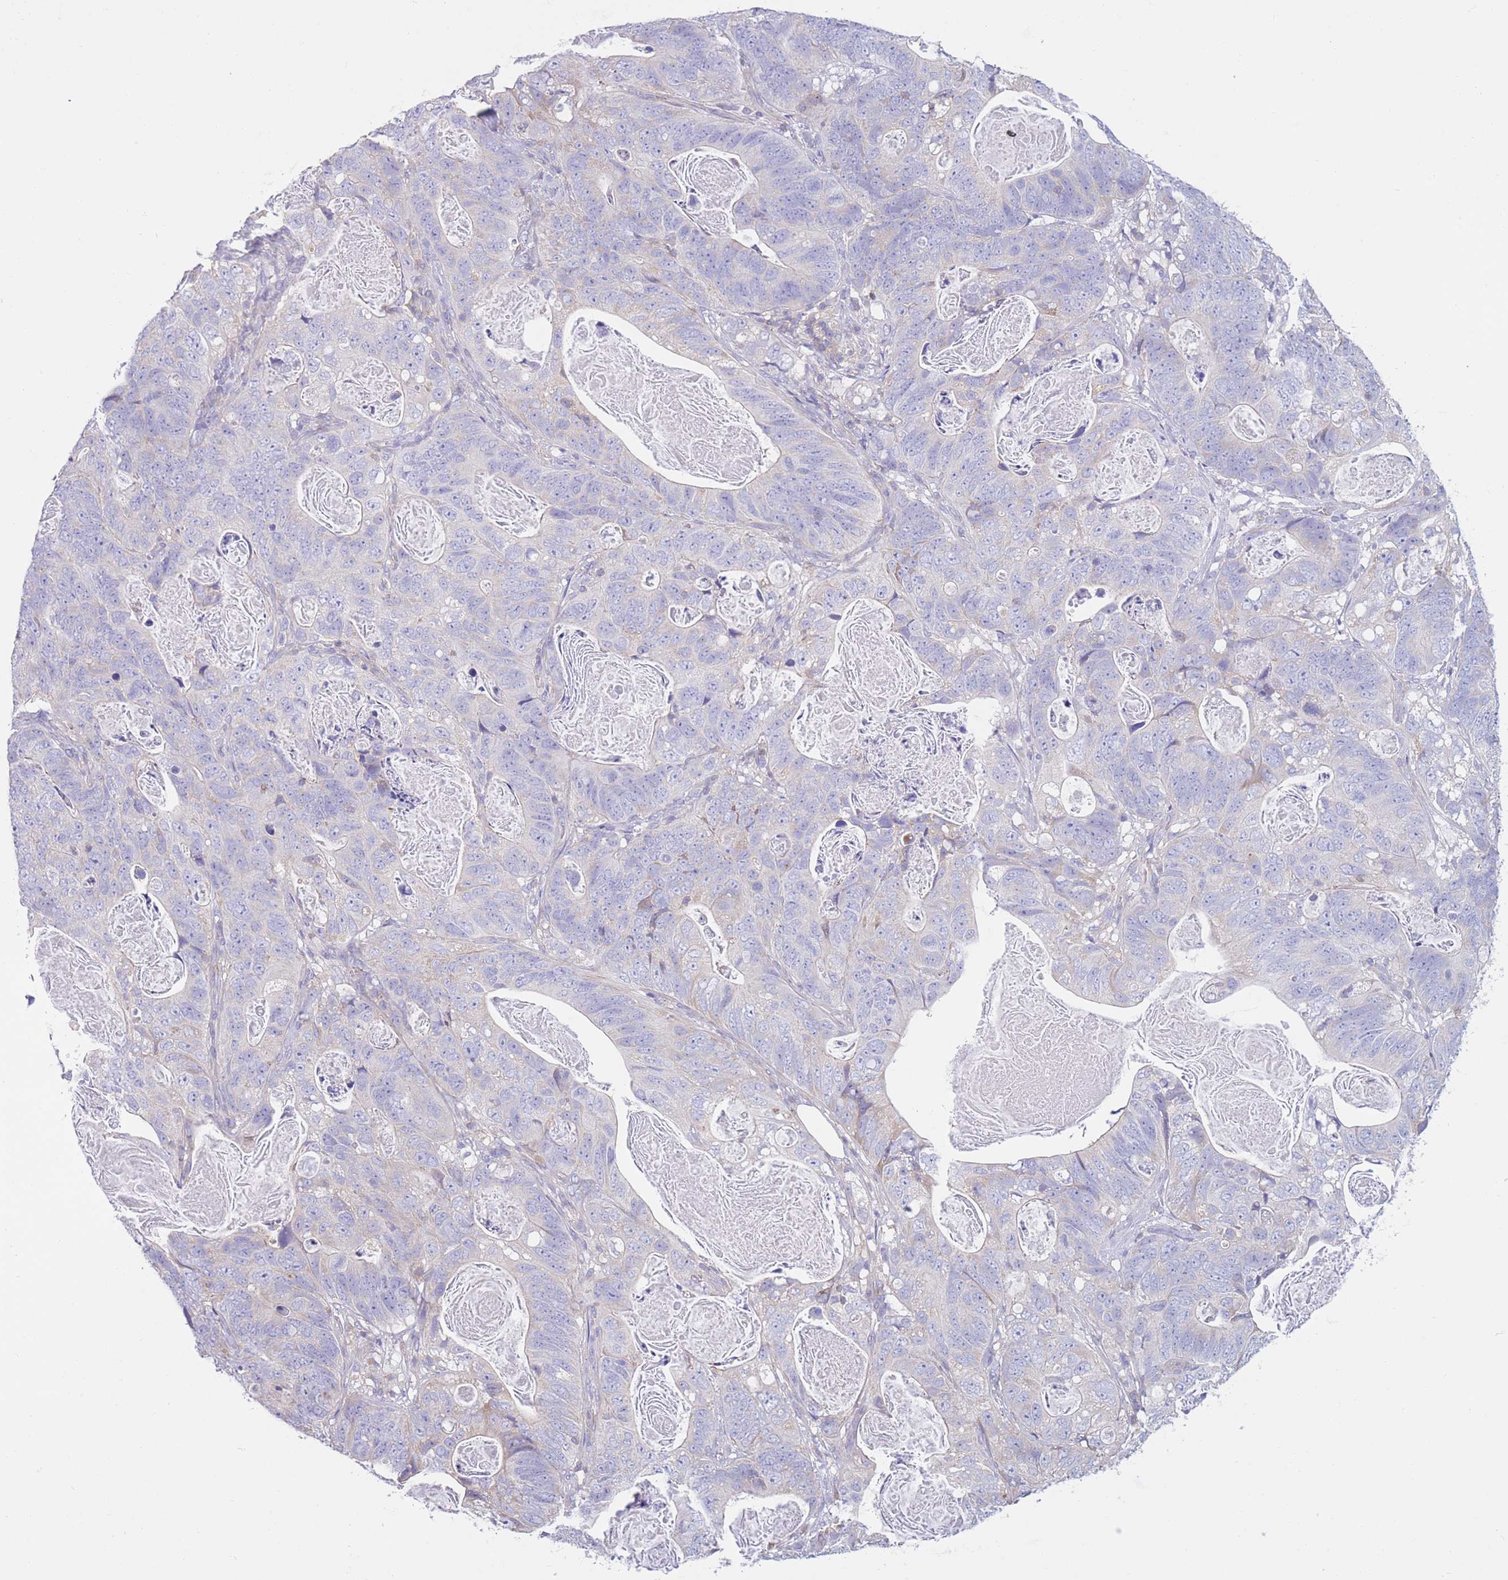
{"staining": {"intensity": "negative", "quantity": "none", "location": "none"}, "tissue": "stomach cancer", "cell_type": "Tumor cells", "image_type": "cancer", "snomed": [{"axis": "morphology", "description": "Normal tissue, NOS"}, {"axis": "morphology", "description": "Adenocarcinoma, NOS"}, {"axis": "topography", "description": "Stomach"}], "caption": "Immunohistochemical staining of adenocarcinoma (stomach) exhibits no significant positivity in tumor cells.", "gene": "PDHA1", "patient": {"sex": "female", "age": 89}}